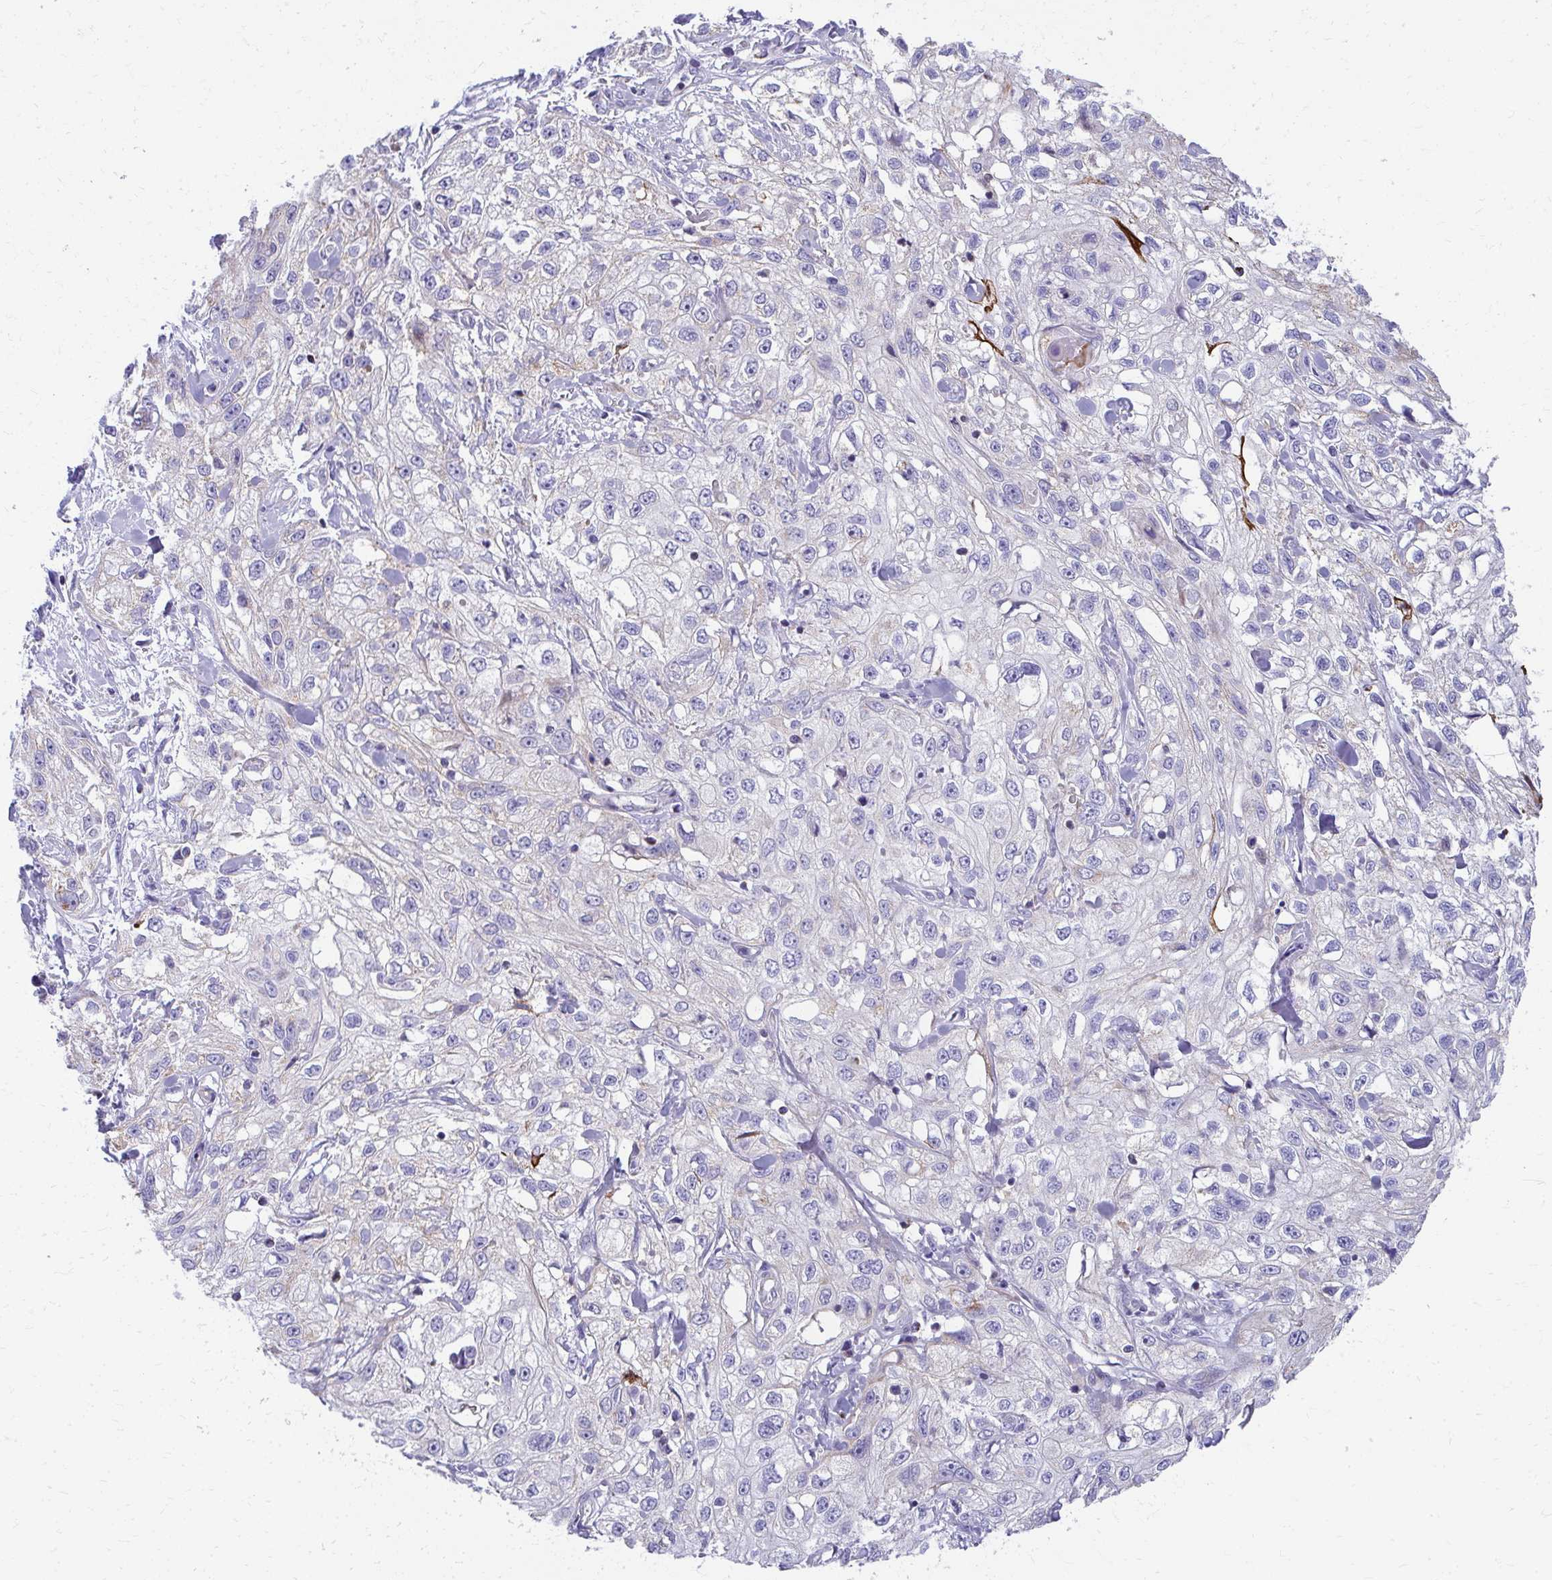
{"staining": {"intensity": "negative", "quantity": "none", "location": "none"}, "tissue": "skin cancer", "cell_type": "Tumor cells", "image_type": "cancer", "snomed": [{"axis": "morphology", "description": "Squamous cell carcinoma, NOS"}, {"axis": "topography", "description": "Skin"}, {"axis": "topography", "description": "Vulva"}], "caption": "An image of human skin cancer is negative for staining in tumor cells.", "gene": "IL37", "patient": {"sex": "female", "age": 86}}